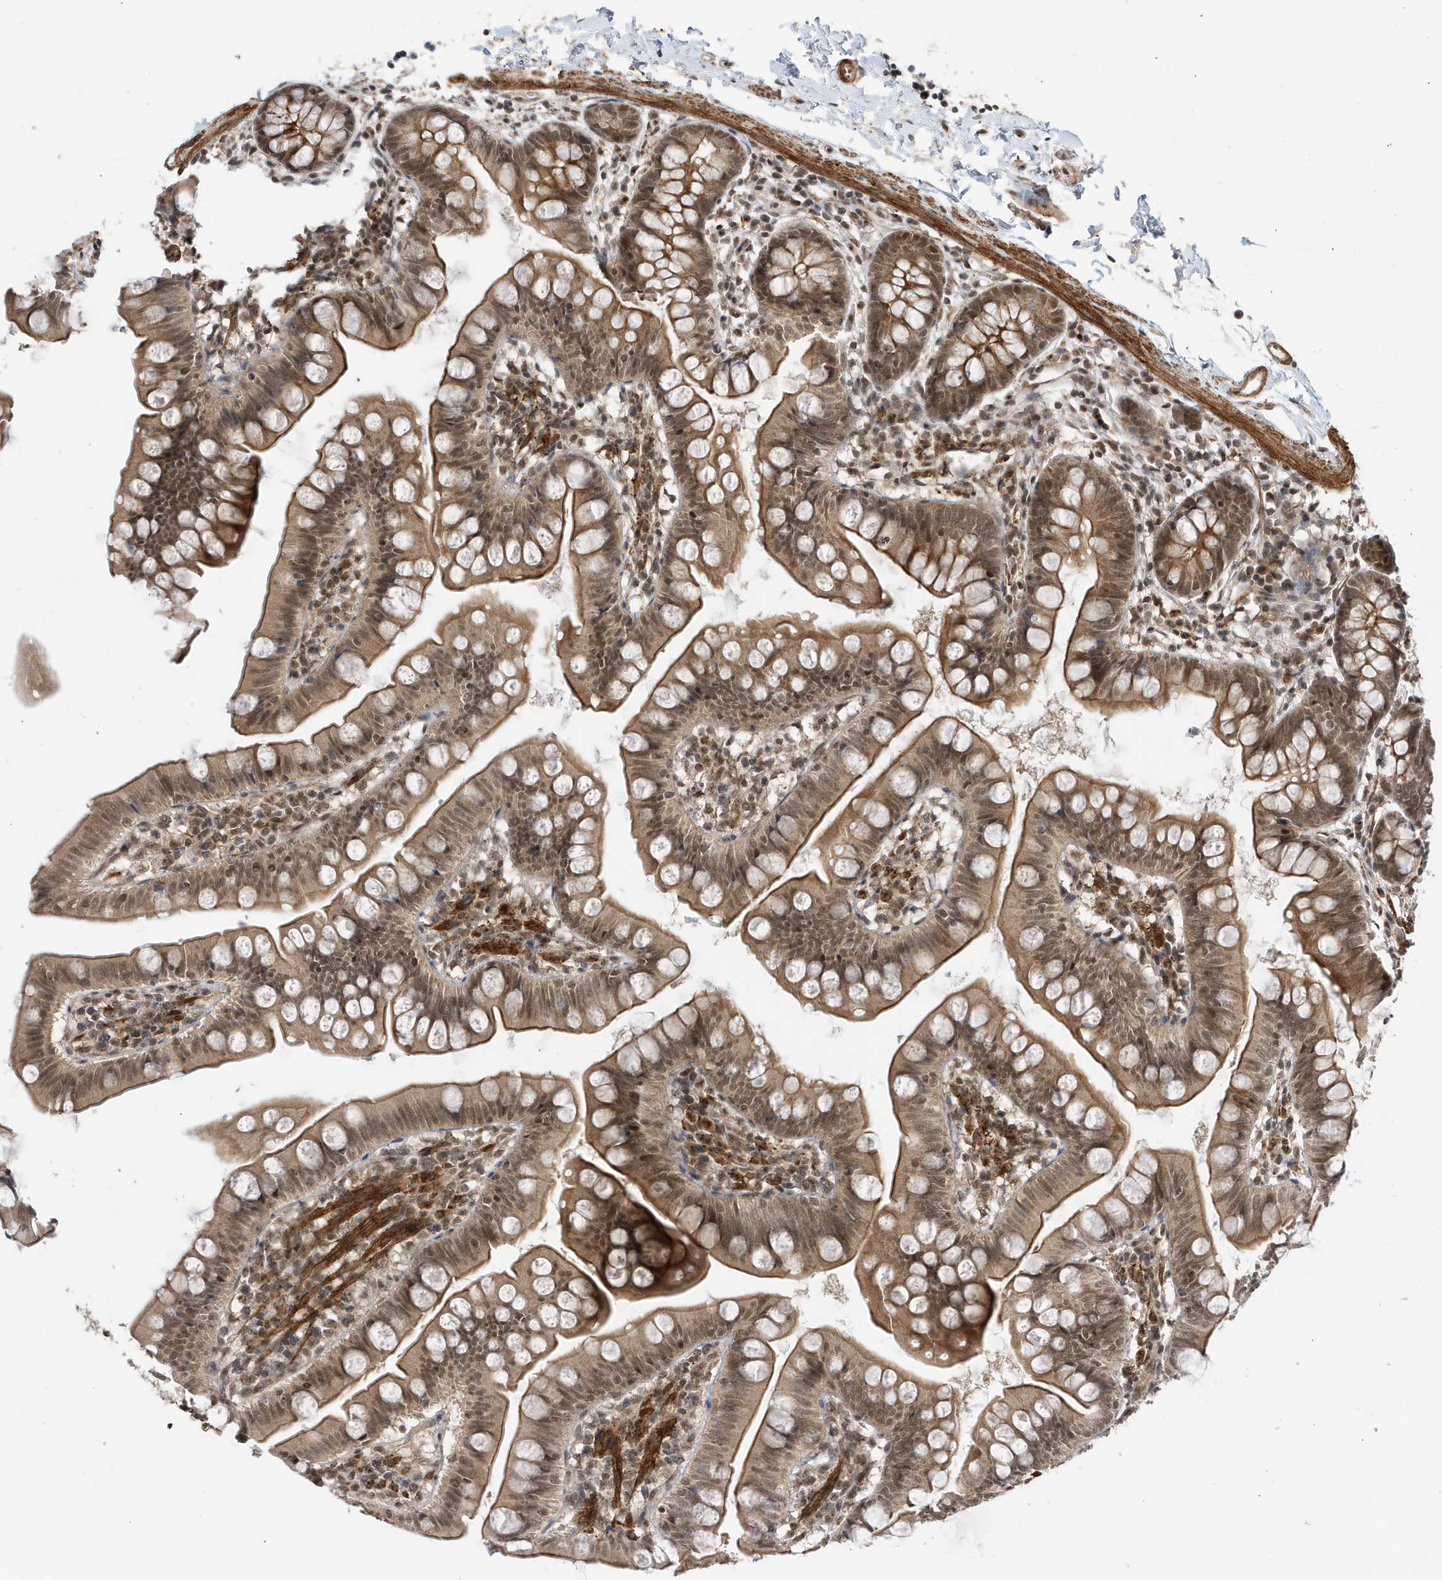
{"staining": {"intensity": "strong", "quantity": ">75%", "location": "cytoplasmic/membranous,nuclear"}, "tissue": "small intestine", "cell_type": "Glandular cells", "image_type": "normal", "snomed": [{"axis": "morphology", "description": "Normal tissue, NOS"}, {"axis": "topography", "description": "Small intestine"}], "caption": "Immunohistochemistry of normal human small intestine displays high levels of strong cytoplasmic/membranous,nuclear staining in approximately >75% of glandular cells. The staining was performed using DAB to visualize the protein expression in brown, while the nuclei were stained in blue with hematoxylin (Magnification: 20x).", "gene": "MAST3", "patient": {"sex": "male", "age": 7}}